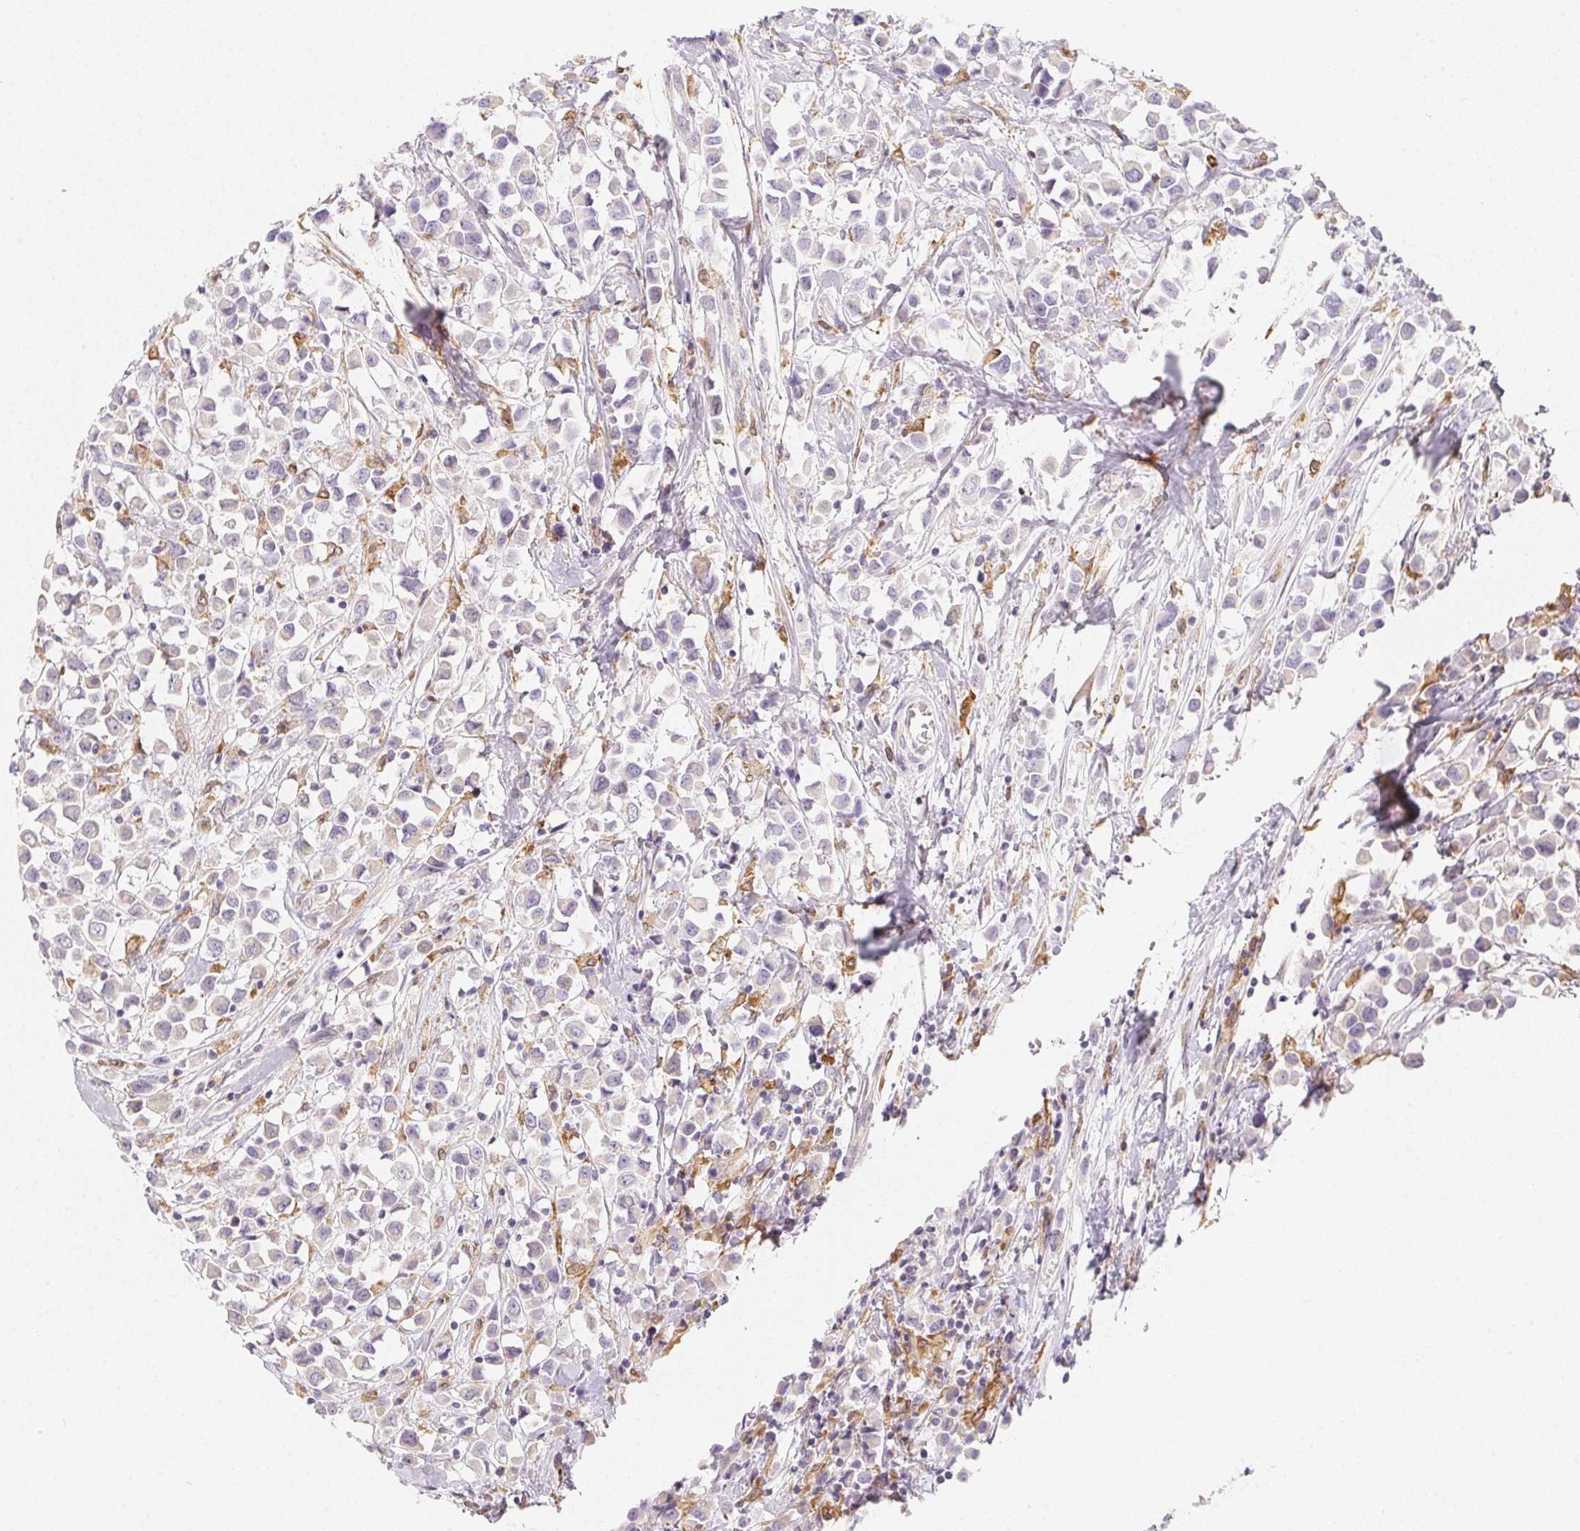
{"staining": {"intensity": "weak", "quantity": "<25%", "location": "cytoplasmic/membranous"}, "tissue": "breast cancer", "cell_type": "Tumor cells", "image_type": "cancer", "snomed": [{"axis": "morphology", "description": "Duct carcinoma"}, {"axis": "topography", "description": "Breast"}], "caption": "This is an IHC micrograph of invasive ductal carcinoma (breast). There is no positivity in tumor cells.", "gene": "SOAT1", "patient": {"sex": "female", "age": 61}}